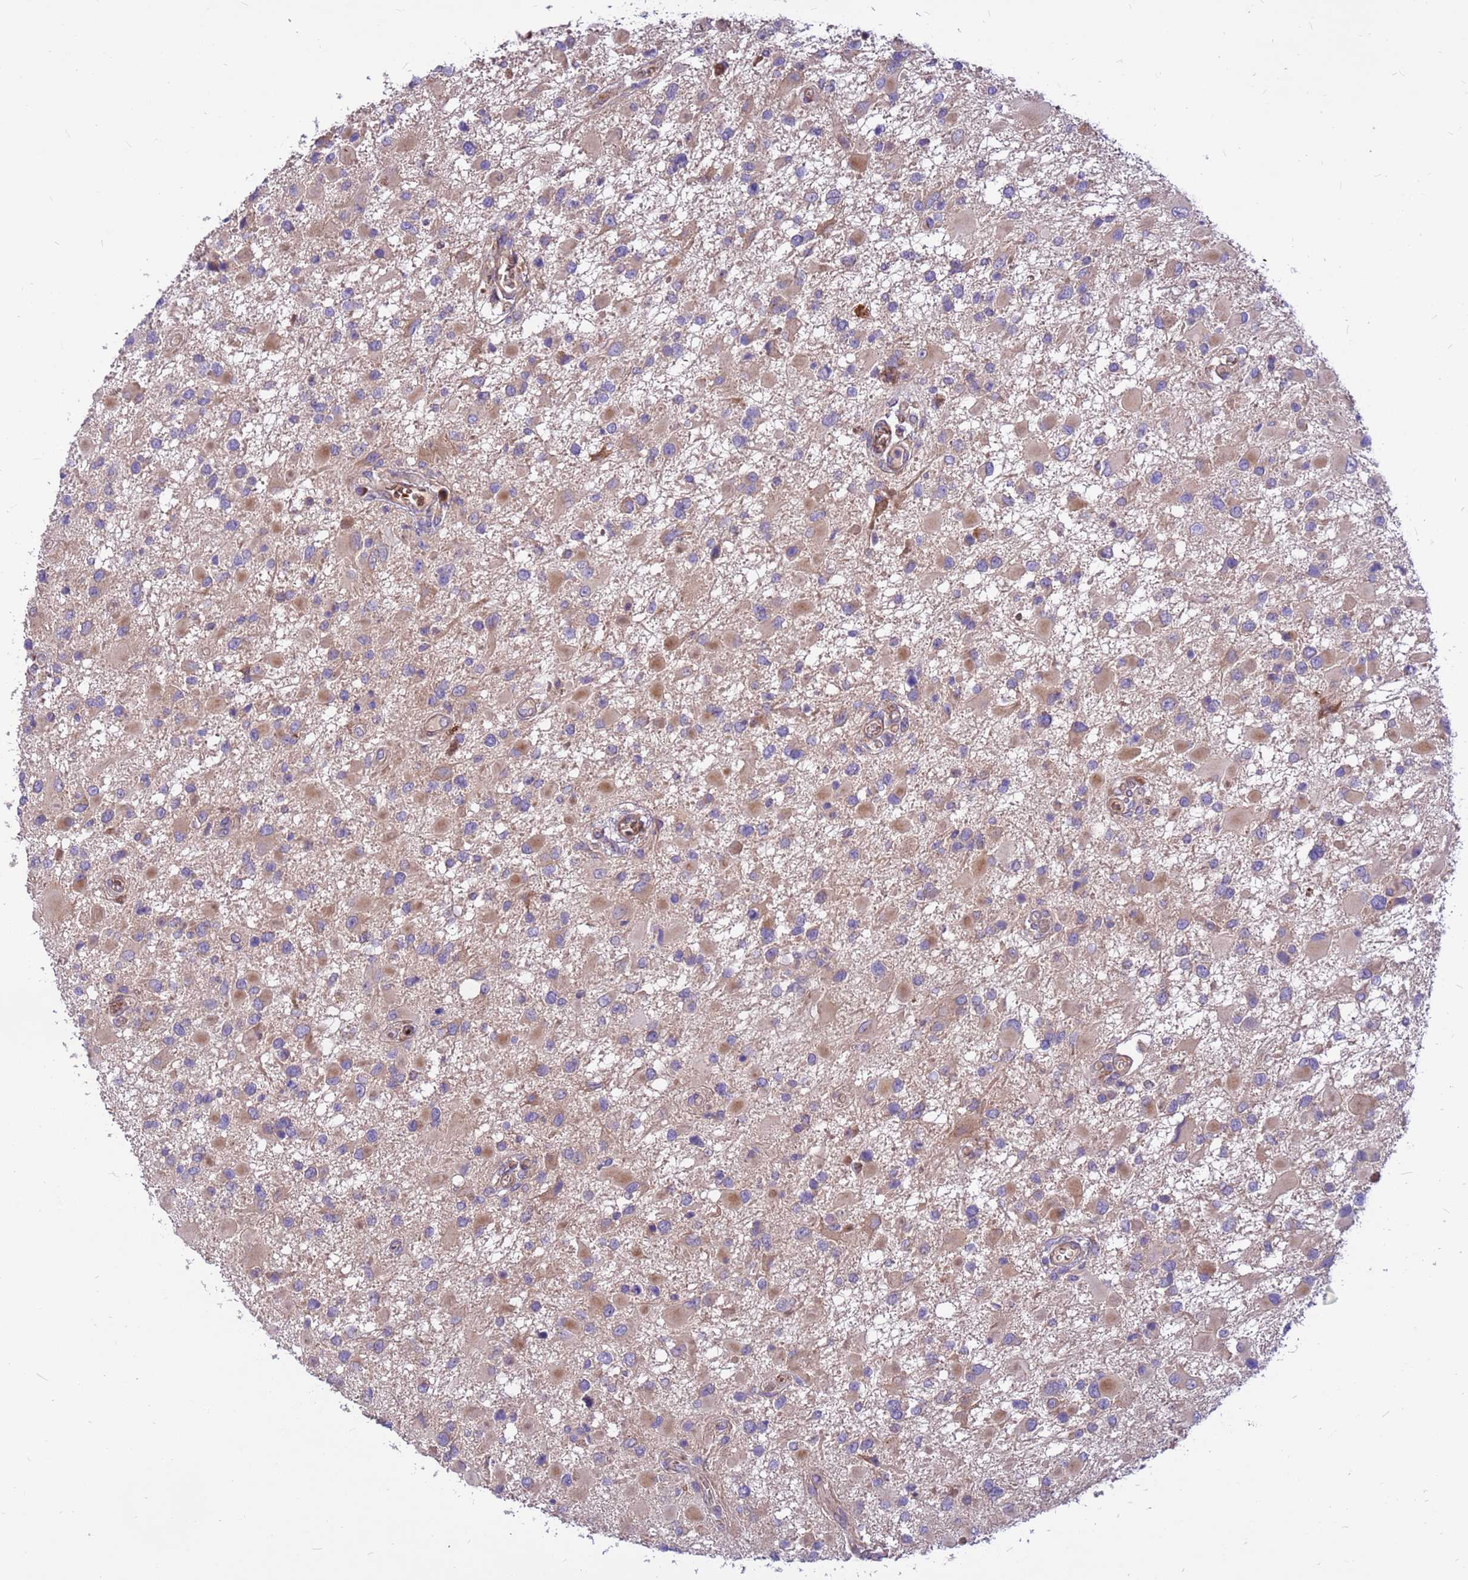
{"staining": {"intensity": "weak", "quantity": "25%-75%", "location": "cytoplasmic/membranous"}, "tissue": "glioma", "cell_type": "Tumor cells", "image_type": "cancer", "snomed": [{"axis": "morphology", "description": "Glioma, malignant, High grade"}, {"axis": "topography", "description": "Brain"}], "caption": "Tumor cells reveal low levels of weak cytoplasmic/membranous positivity in about 25%-75% of cells in glioma.", "gene": "ZNF669", "patient": {"sex": "male", "age": 53}}